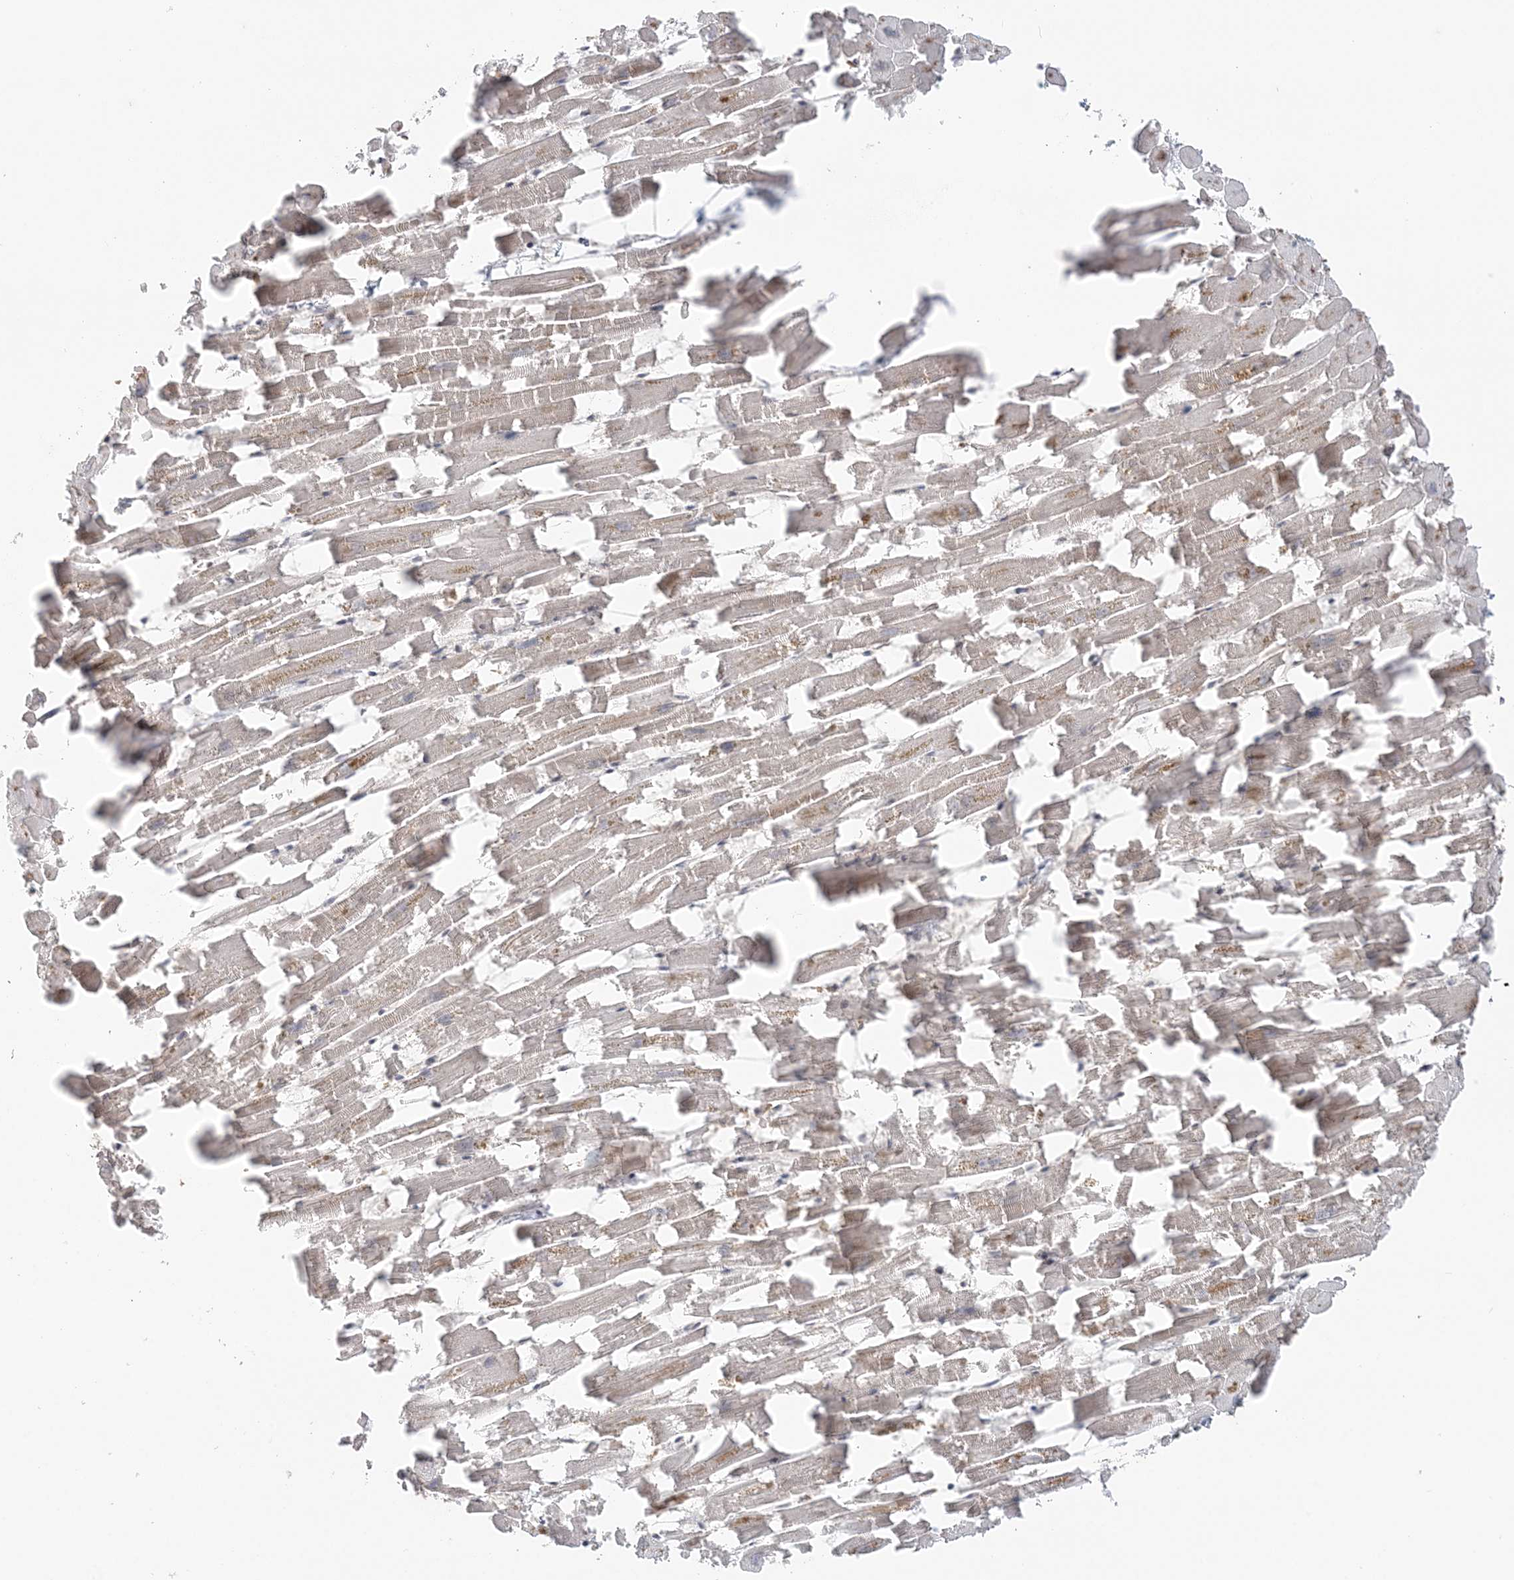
{"staining": {"intensity": "weak", "quantity": "25%-75%", "location": "cytoplasmic/membranous"}, "tissue": "heart muscle", "cell_type": "Cardiomyocytes", "image_type": "normal", "snomed": [{"axis": "morphology", "description": "Normal tissue, NOS"}, {"axis": "topography", "description": "Heart"}], "caption": "Protein analysis of normal heart muscle demonstrates weak cytoplasmic/membranous staining in approximately 25%-75% of cardiomyocytes.", "gene": "TMED10", "patient": {"sex": "female", "age": 64}}